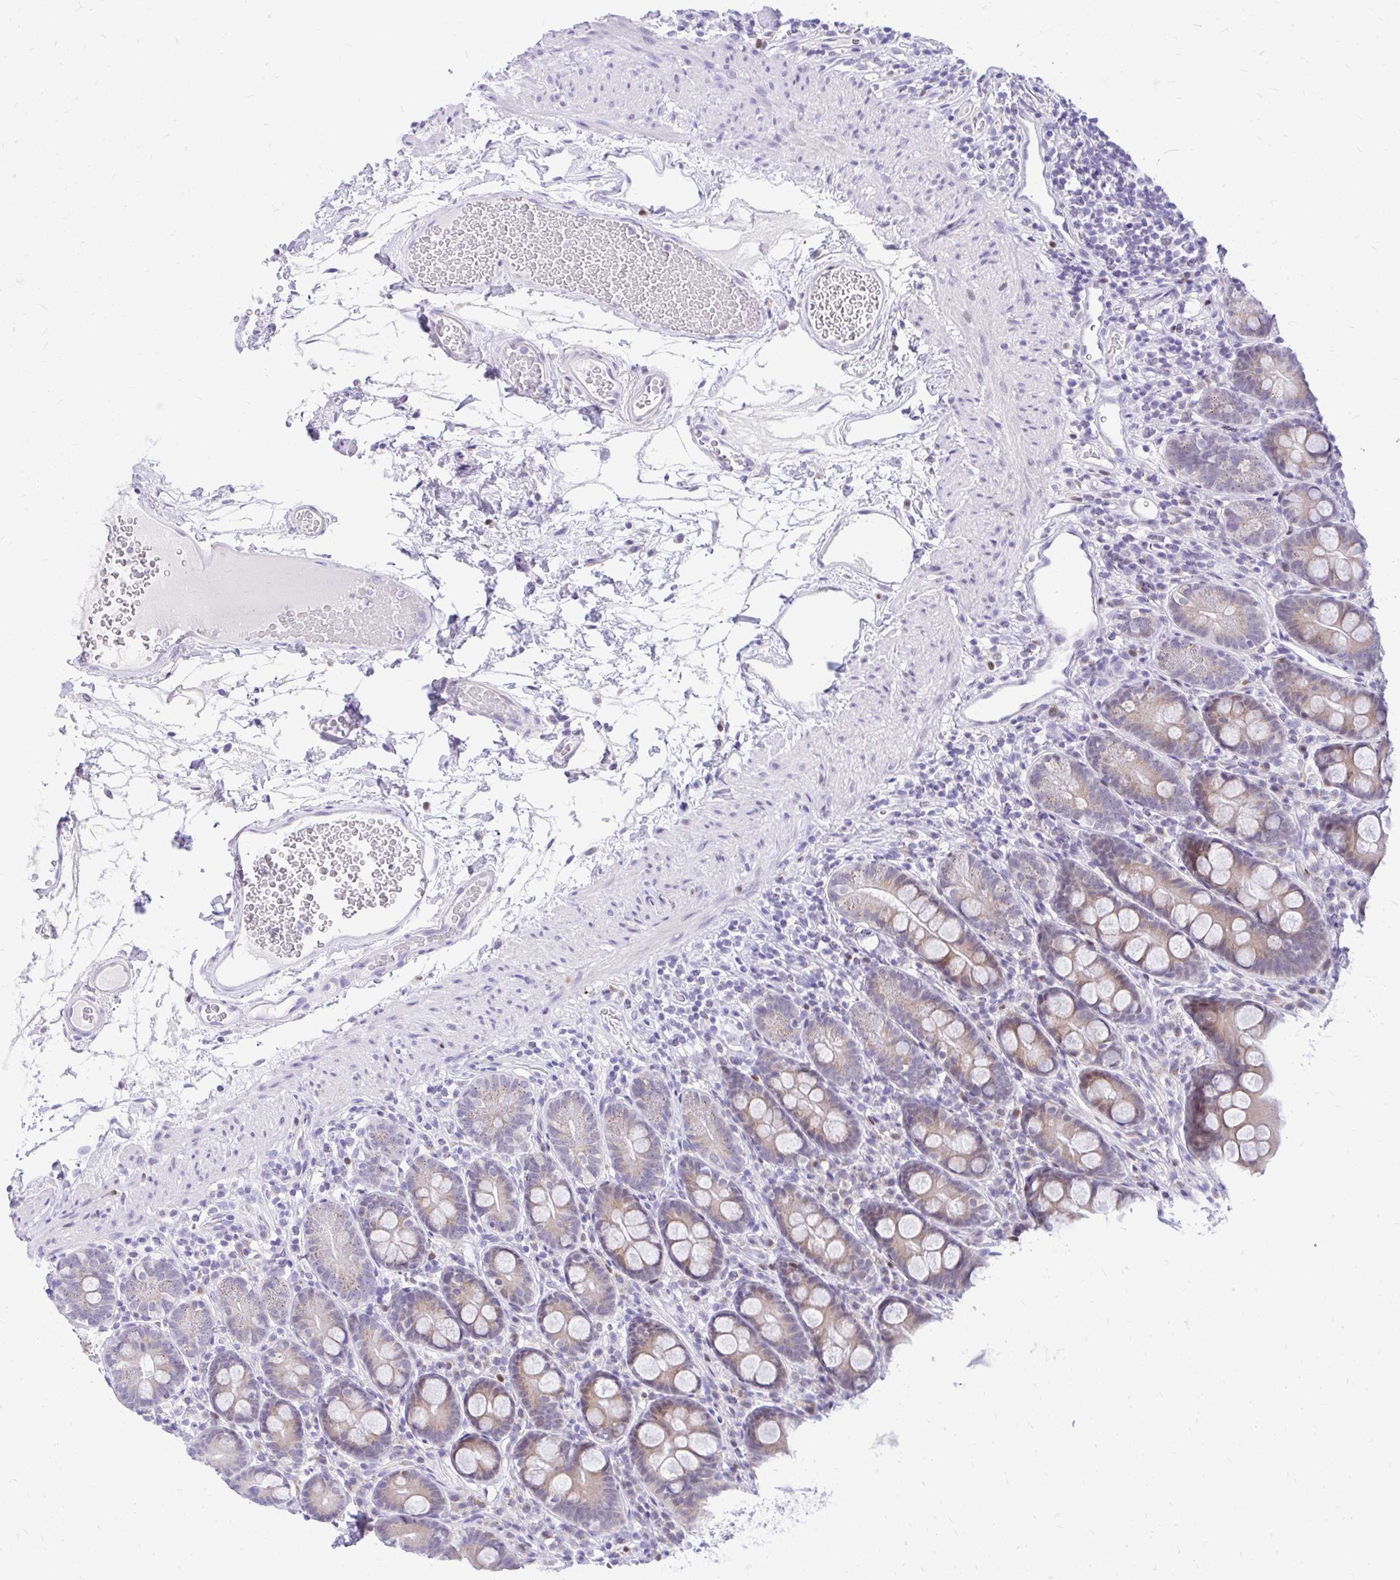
{"staining": {"intensity": "weak", "quantity": "25%-75%", "location": "cytoplasmic/membranous,nuclear"}, "tissue": "duodenum", "cell_type": "Glandular cells", "image_type": "normal", "snomed": [{"axis": "morphology", "description": "Normal tissue, NOS"}, {"axis": "topography", "description": "Duodenum"}], "caption": "Unremarkable duodenum demonstrates weak cytoplasmic/membranous,nuclear staining in about 25%-75% of glandular cells, visualized by immunohistochemistry.", "gene": "GLB1L2", "patient": {"sex": "female", "age": 67}}